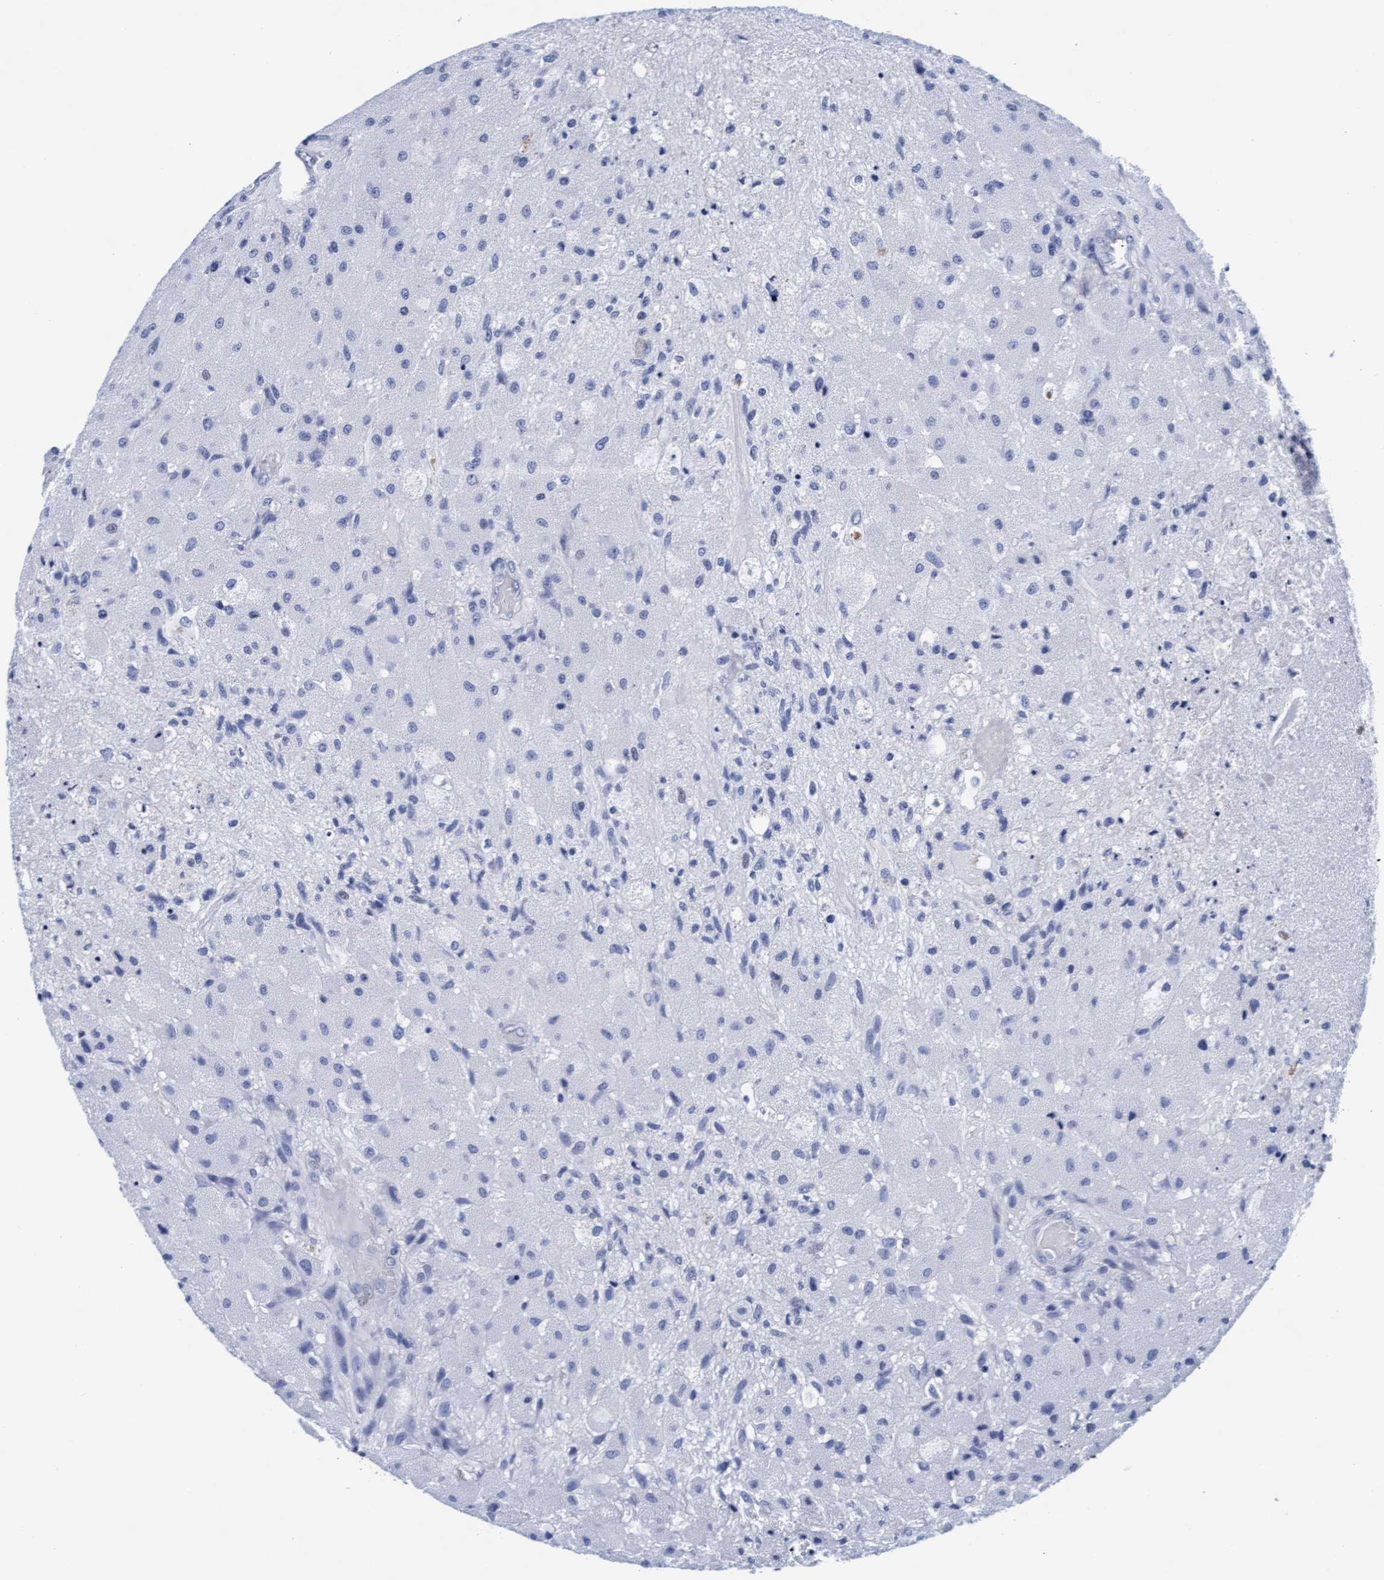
{"staining": {"intensity": "negative", "quantity": "none", "location": "none"}, "tissue": "glioma", "cell_type": "Tumor cells", "image_type": "cancer", "snomed": [{"axis": "morphology", "description": "Normal tissue, NOS"}, {"axis": "morphology", "description": "Glioma, malignant, High grade"}, {"axis": "topography", "description": "Cerebral cortex"}], "caption": "DAB immunohistochemical staining of malignant high-grade glioma demonstrates no significant positivity in tumor cells. (DAB immunohistochemistry (IHC) with hematoxylin counter stain).", "gene": "ARSG", "patient": {"sex": "male", "age": 77}}